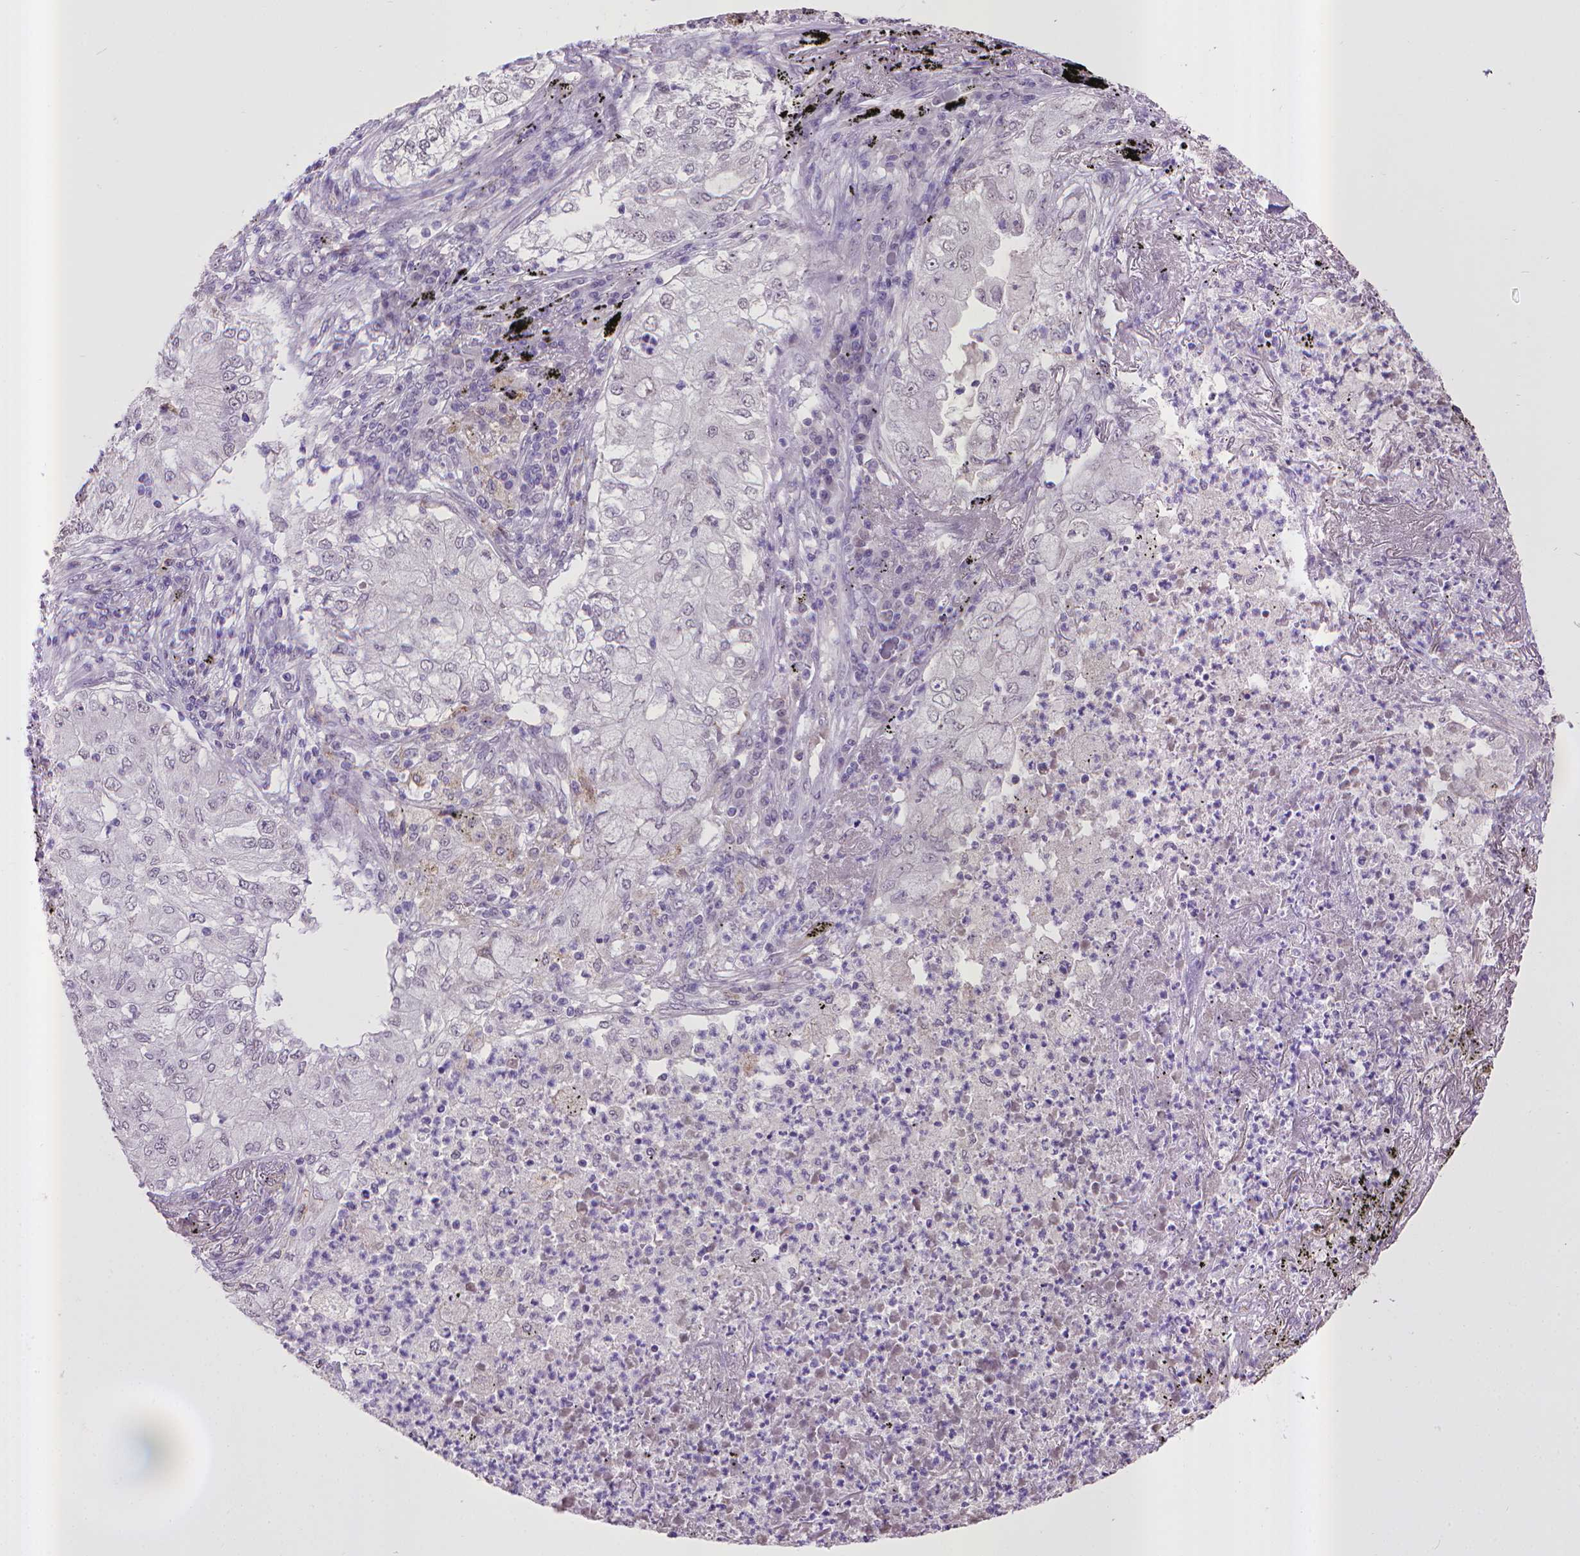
{"staining": {"intensity": "negative", "quantity": "none", "location": "none"}, "tissue": "lung cancer", "cell_type": "Tumor cells", "image_type": "cancer", "snomed": [{"axis": "morphology", "description": "Adenocarcinoma, NOS"}, {"axis": "topography", "description": "Lung"}], "caption": "The histopathology image shows no staining of tumor cells in adenocarcinoma (lung).", "gene": "KMO", "patient": {"sex": "female", "age": 73}}